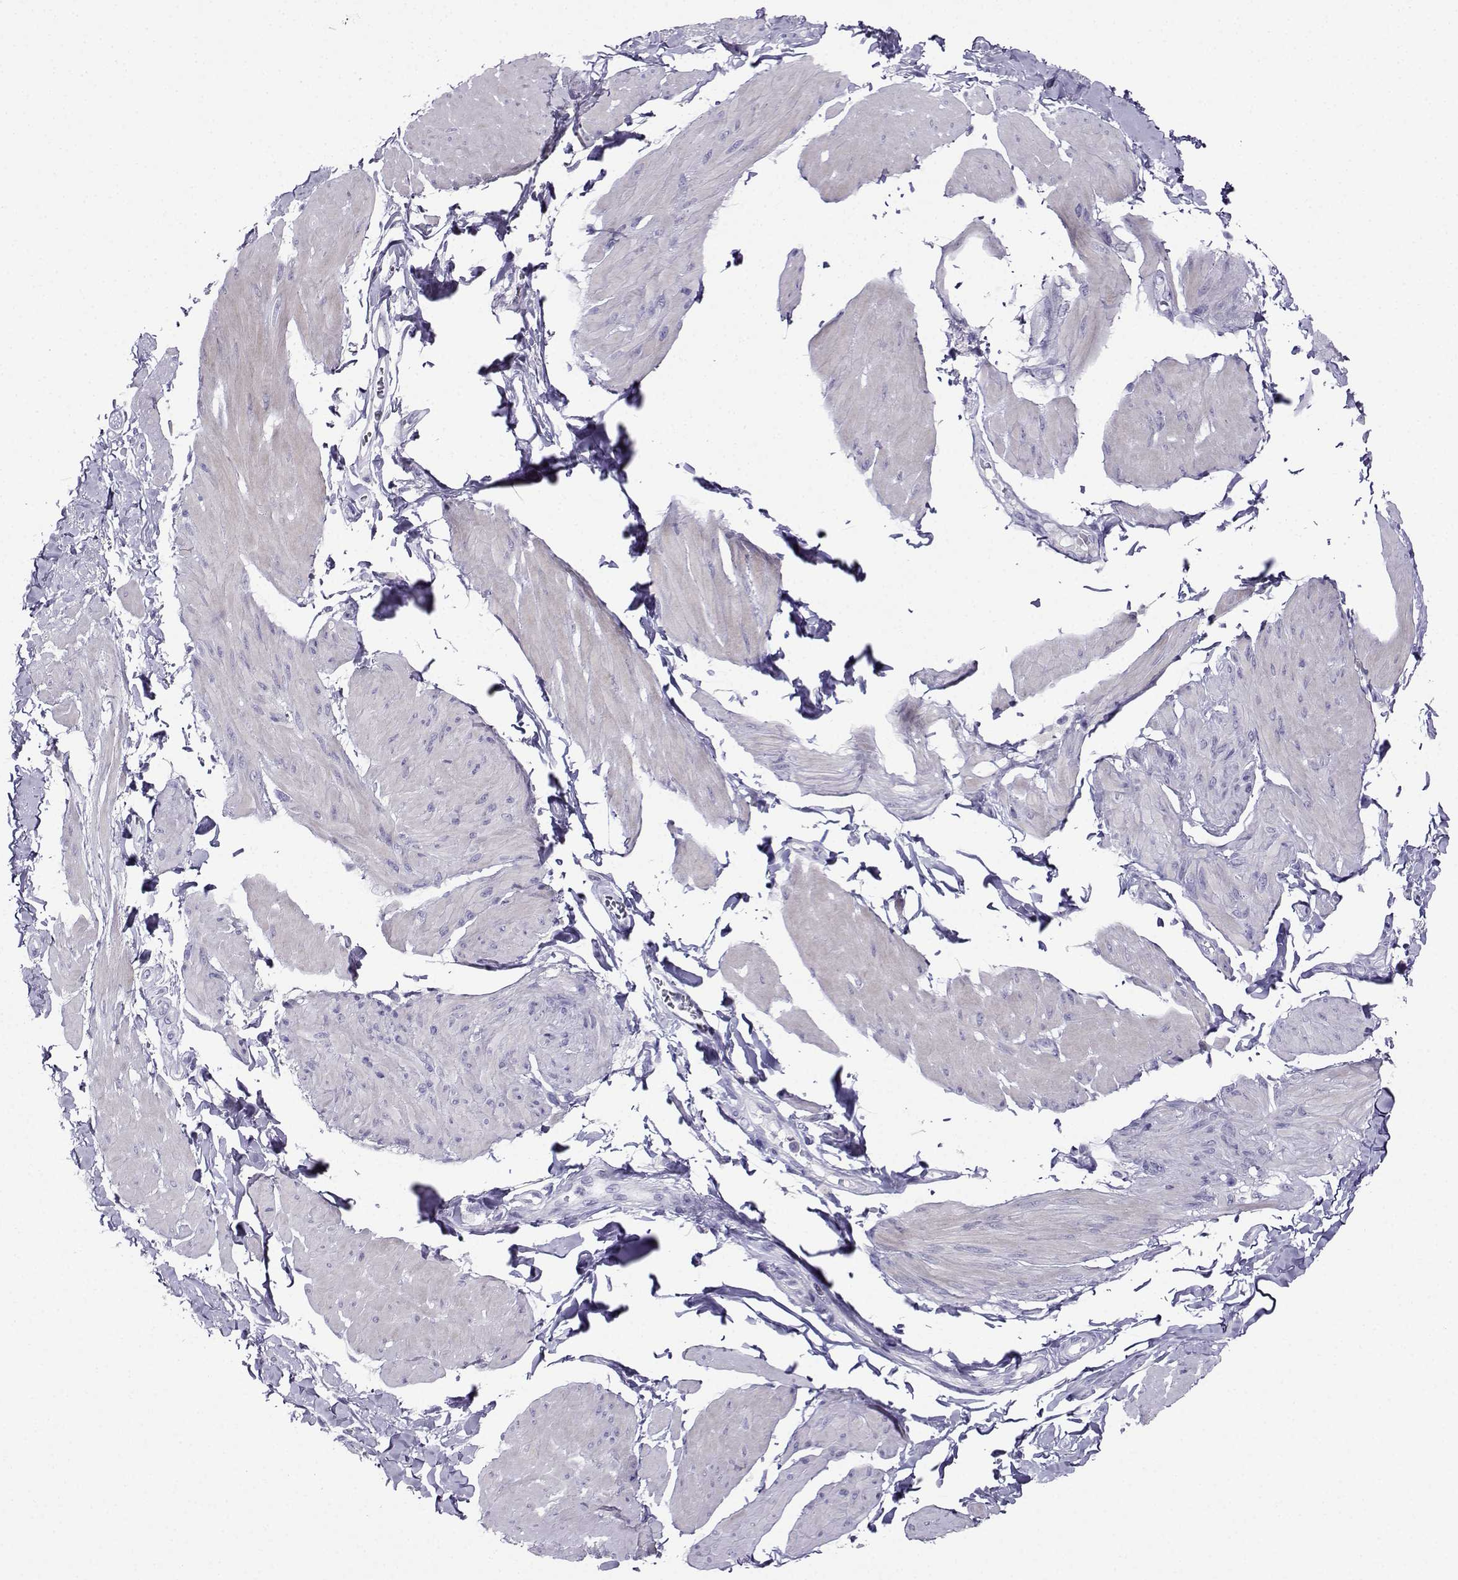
{"staining": {"intensity": "negative", "quantity": "none", "location": "none"}, "tissue": "smooth muscle", "cell_type": "Smooth muscle cells", "image_type": "normal", "snomed": [{"axis": "morphology", "description": "Normal tissue, NOS"}, {"axis": "topography", "description": "Adipose tissue"}, {"axis": "topography", "description": "Smooth muscle"}, {"axis": "topography", "description": "Peripheral nerve tissue"}], "caption": "Immunohistochemical staining of normal smooth muscle reveals no significant positivity in smooth muscle cells.", "gene": "FBXO24", "patient": {"sex": "male", "age": 83}}